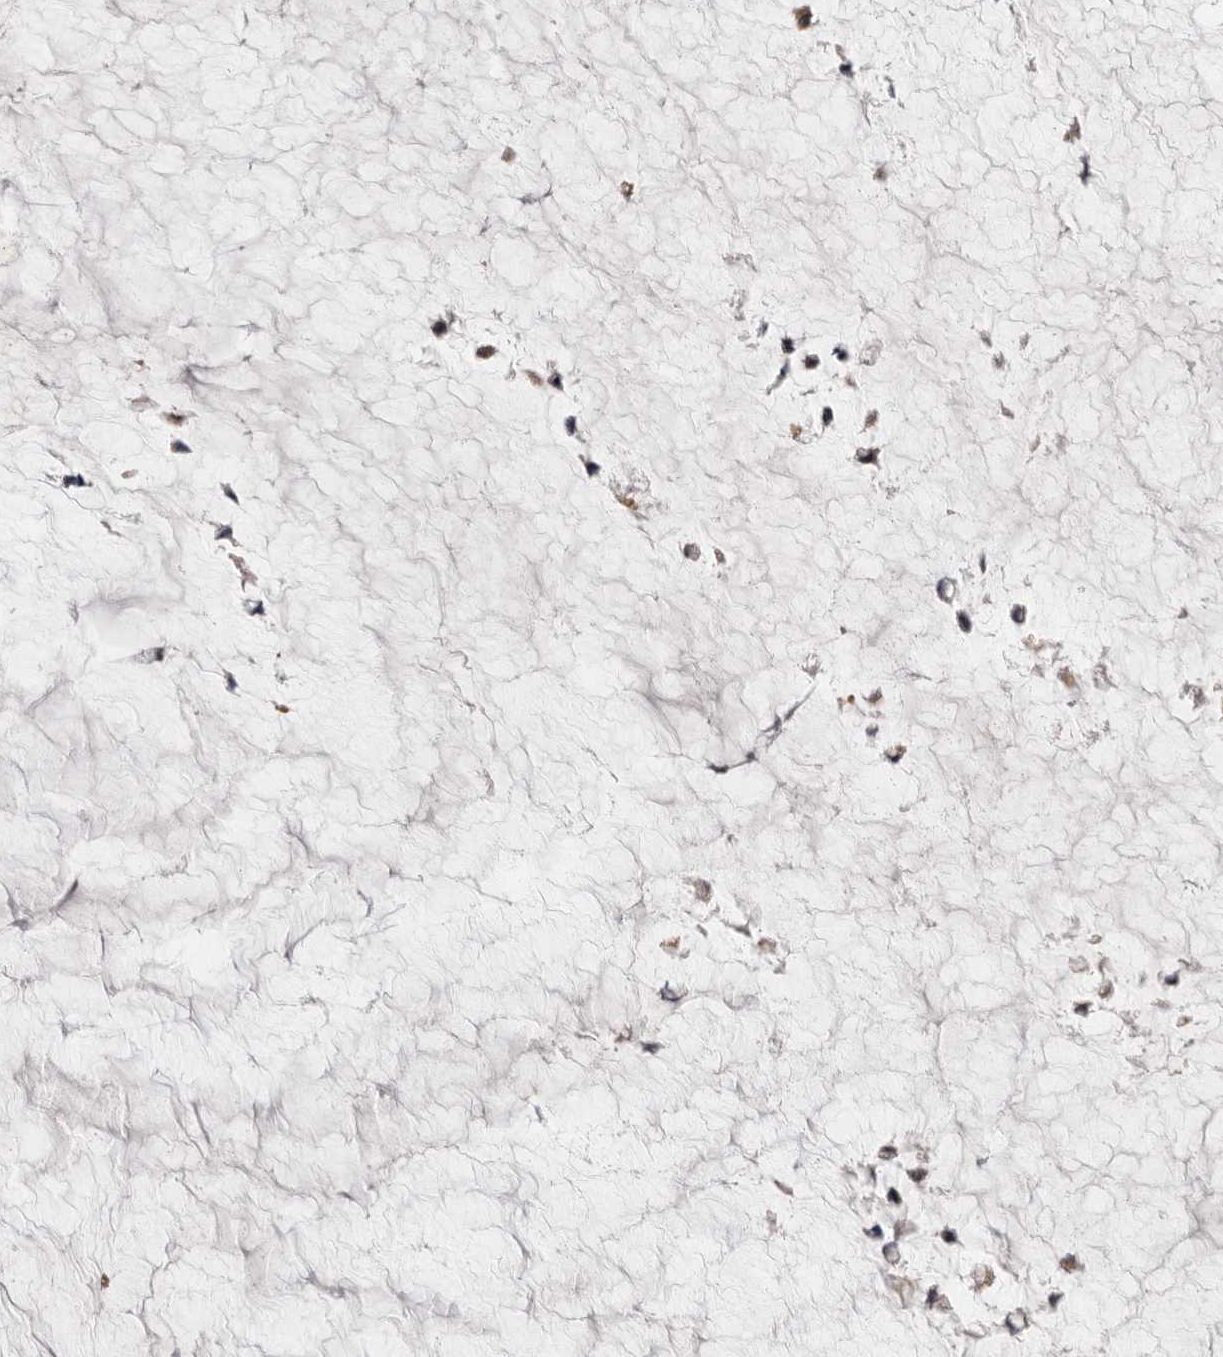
{"staining": {"intensity": "weak", "quantity": ">75%", "location": "cytoplasmic/membranous"}, "tissue": "ovarian cancer", "cell_type": "Tumor cells", "image_type": "cancer", "snomed": [{"axis": "morphology", "description": "Cystadenocarcinoma, mucinous, NOS"}, {"axis": "topography", "description": "Ovary"}], "caption": "Human ovarian cancer (mucinous cystadenocarcinoma) stained for a protein (brown) reveals weak cytoplasmic/membranous positive staining in about >75% of tumor cells.", "gene": "TLR3", "patient": {"sex": "female", "age": 39}}